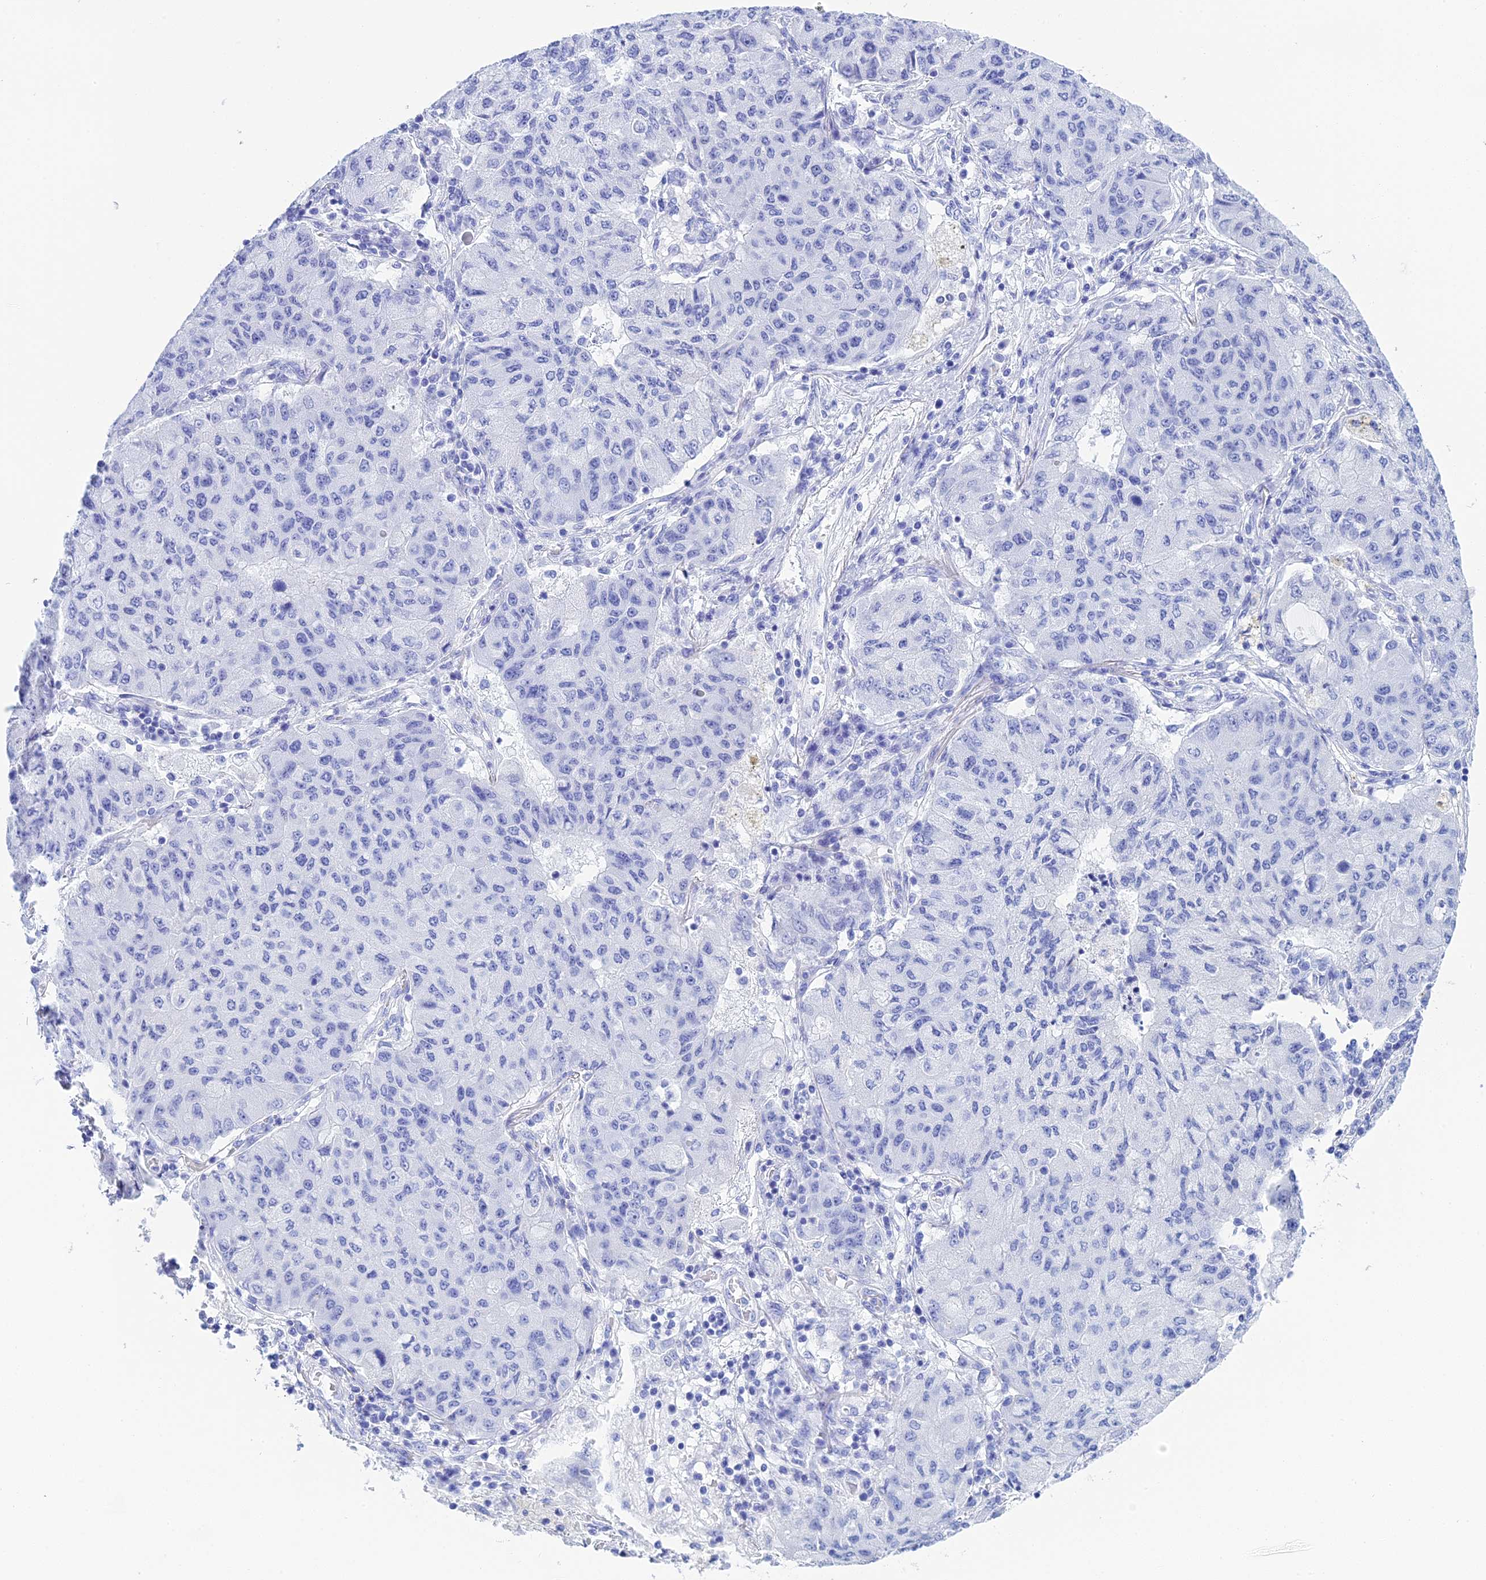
{"staining": {"intensity": "negative", "quantity": "none", "location": "none"}, "tissue": "lung cancer", "cell_type": "Tumor cells", "image_type": "cancer", "snomed": [{"axis": "morphology", "description": "Squamous cell carcinoma, NOS"}, {"axis": "topography", "description": "Lung"}], "caption": "Immunohistochemistry (IHC) of human squamous cell carcinoma (lung) reveals no expression in tumor cells.", "gene": "TEX101", "patient": {"sex": "male", "age": 74}}